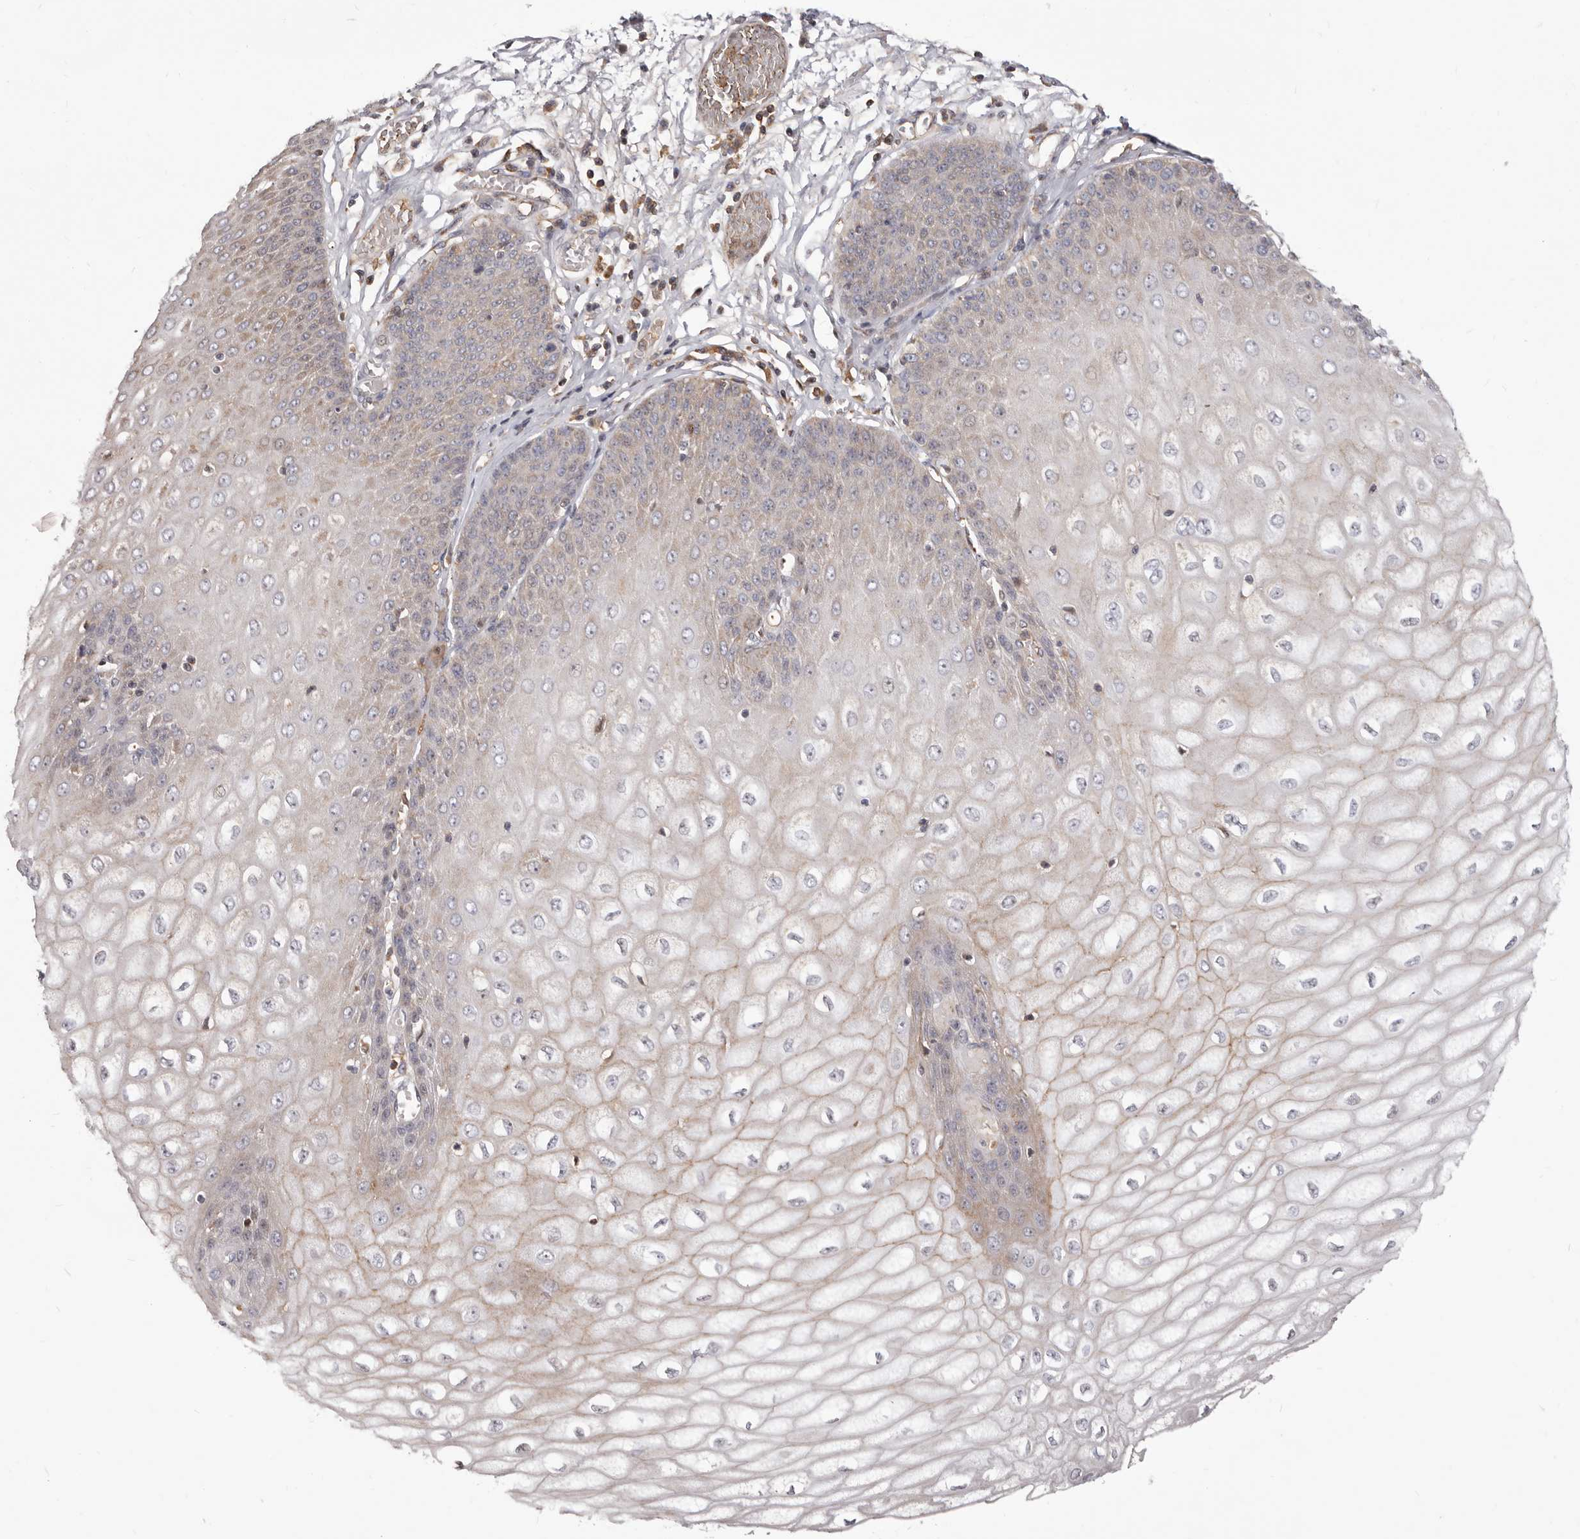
{"staining": {"intensity": "moderate", "quantity": "25%-75%", "location": "cytoplasmic/membranous"}, "tissue": "esophagus", "cell_type": "Squamous epithelial cells", "image_type": "normal", "snomed": [{"axis": "morphology", "description": "Normal tissue, NOS"}, {"axis": "topography", "description": "Esophagus"}], "caption": "Immunohistochemistry (IHC) histopathology image of benign human esophagus stained for a protein (brown), which exhibits medium levels of moderate cytoplasmic/membranous positivity in about 25%-75% of squamous epithelial cells.", "gene": "NUBPL", "patient": {"sex": "male", "age": 60}}